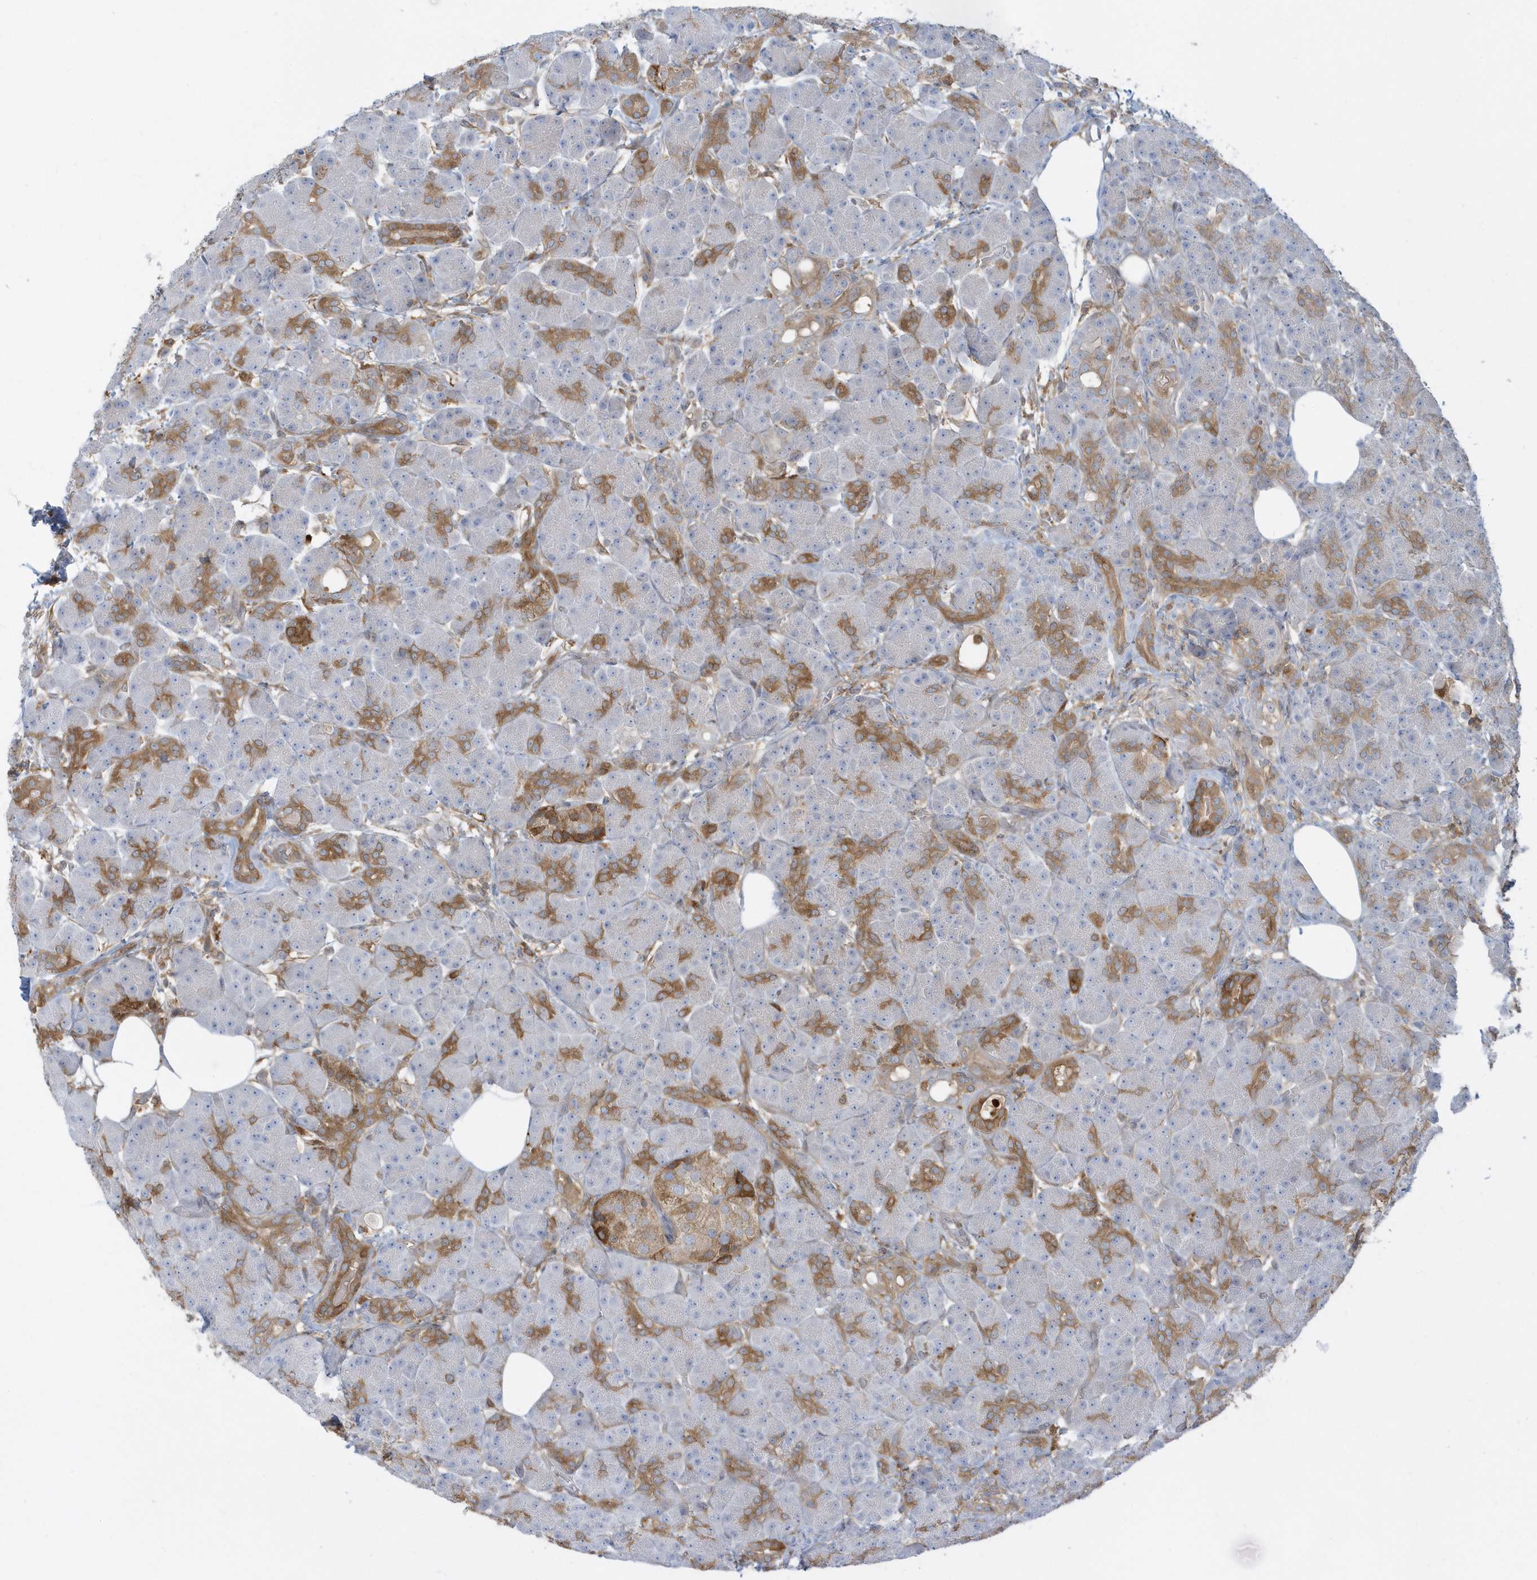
{"staining": {"intensity": "moderate", "quantity": "25%-75%", "location": "cytoplasmic/membranous"}, "tissue": "pancreas", "cell_type": "Exocrine glandular cells", "image_type": "normal", "snomed": [{"axis": "morphology", "description": "Normal tissue, NOS"}, {"axis": "topography", "description": "Pancreas"}], "caption": "A micrograph showing moderate cytoplasmic/membranous positivity in approximately 25%-75% of exocrine glandular cells in benign pancreas, as visualized by brown immunohistochemical staining.", "gene": "CLCN6", "patient": {"sex": "male", "age": 63}}